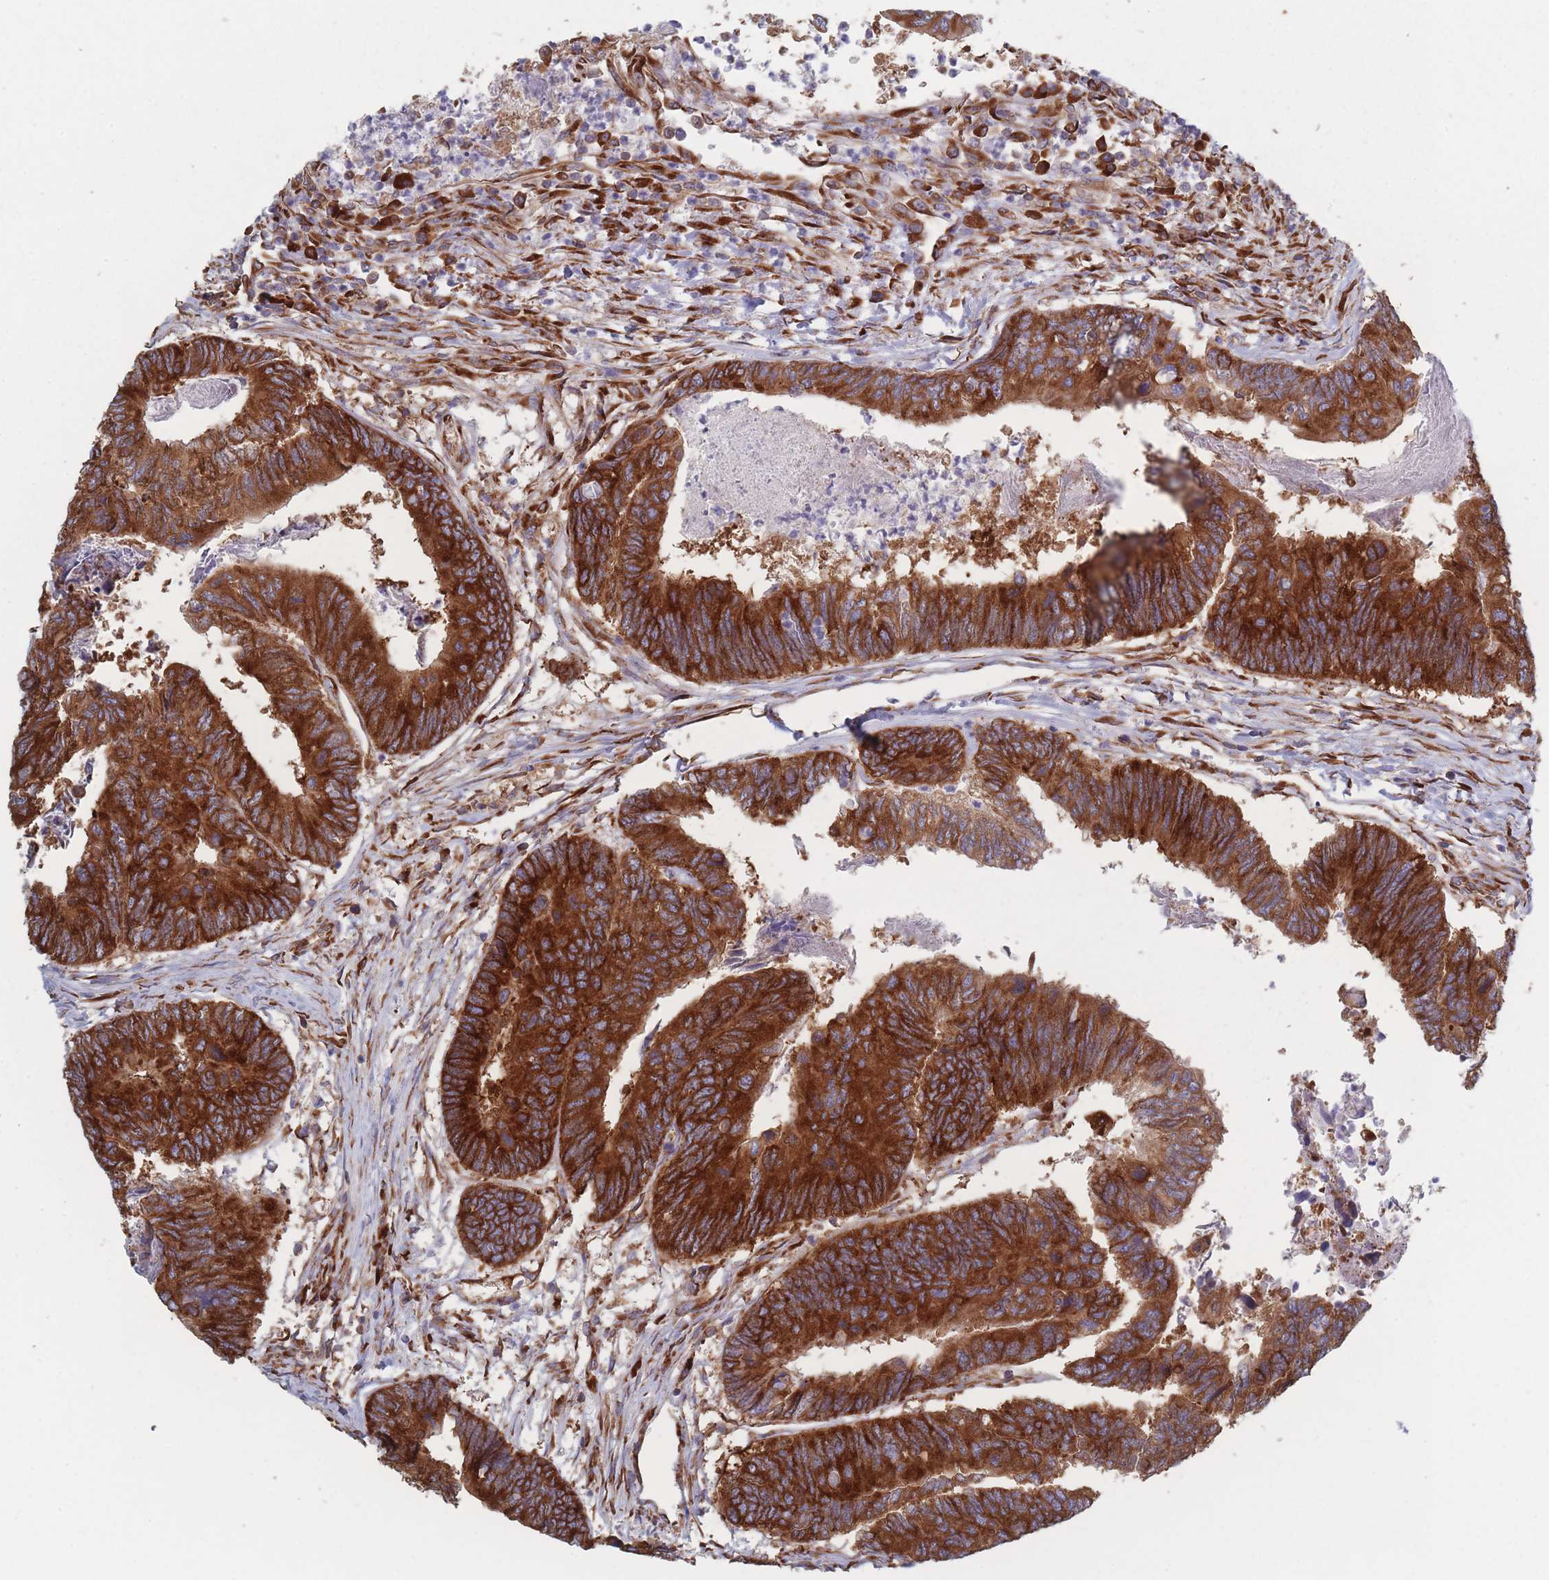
{"staining": {"intensity": "strong", "quantity": ">75%", "location": "cytoplasmic/membranous"}, "tissue": "colorectal cancer", "cell_type": "Tumor cells", "image_type": "cancer", "snomed": [{"axis": "morphology", "description": "Adenocarcinoma, NOS"}, {"axis": "topography", "description": "Colon"}], "caption": "IHC micrograph of neoplastic tissue: colorectal adenocarcinoma stained using IHC shows high levels of strong protein expression localized specifically in the cytoplasmic/membranous of tumor cells, appearing as a cytoplasmic/membranous brown color.", "gene": "EEF1B2", "patient": {"sex": "female", "age": 67}}